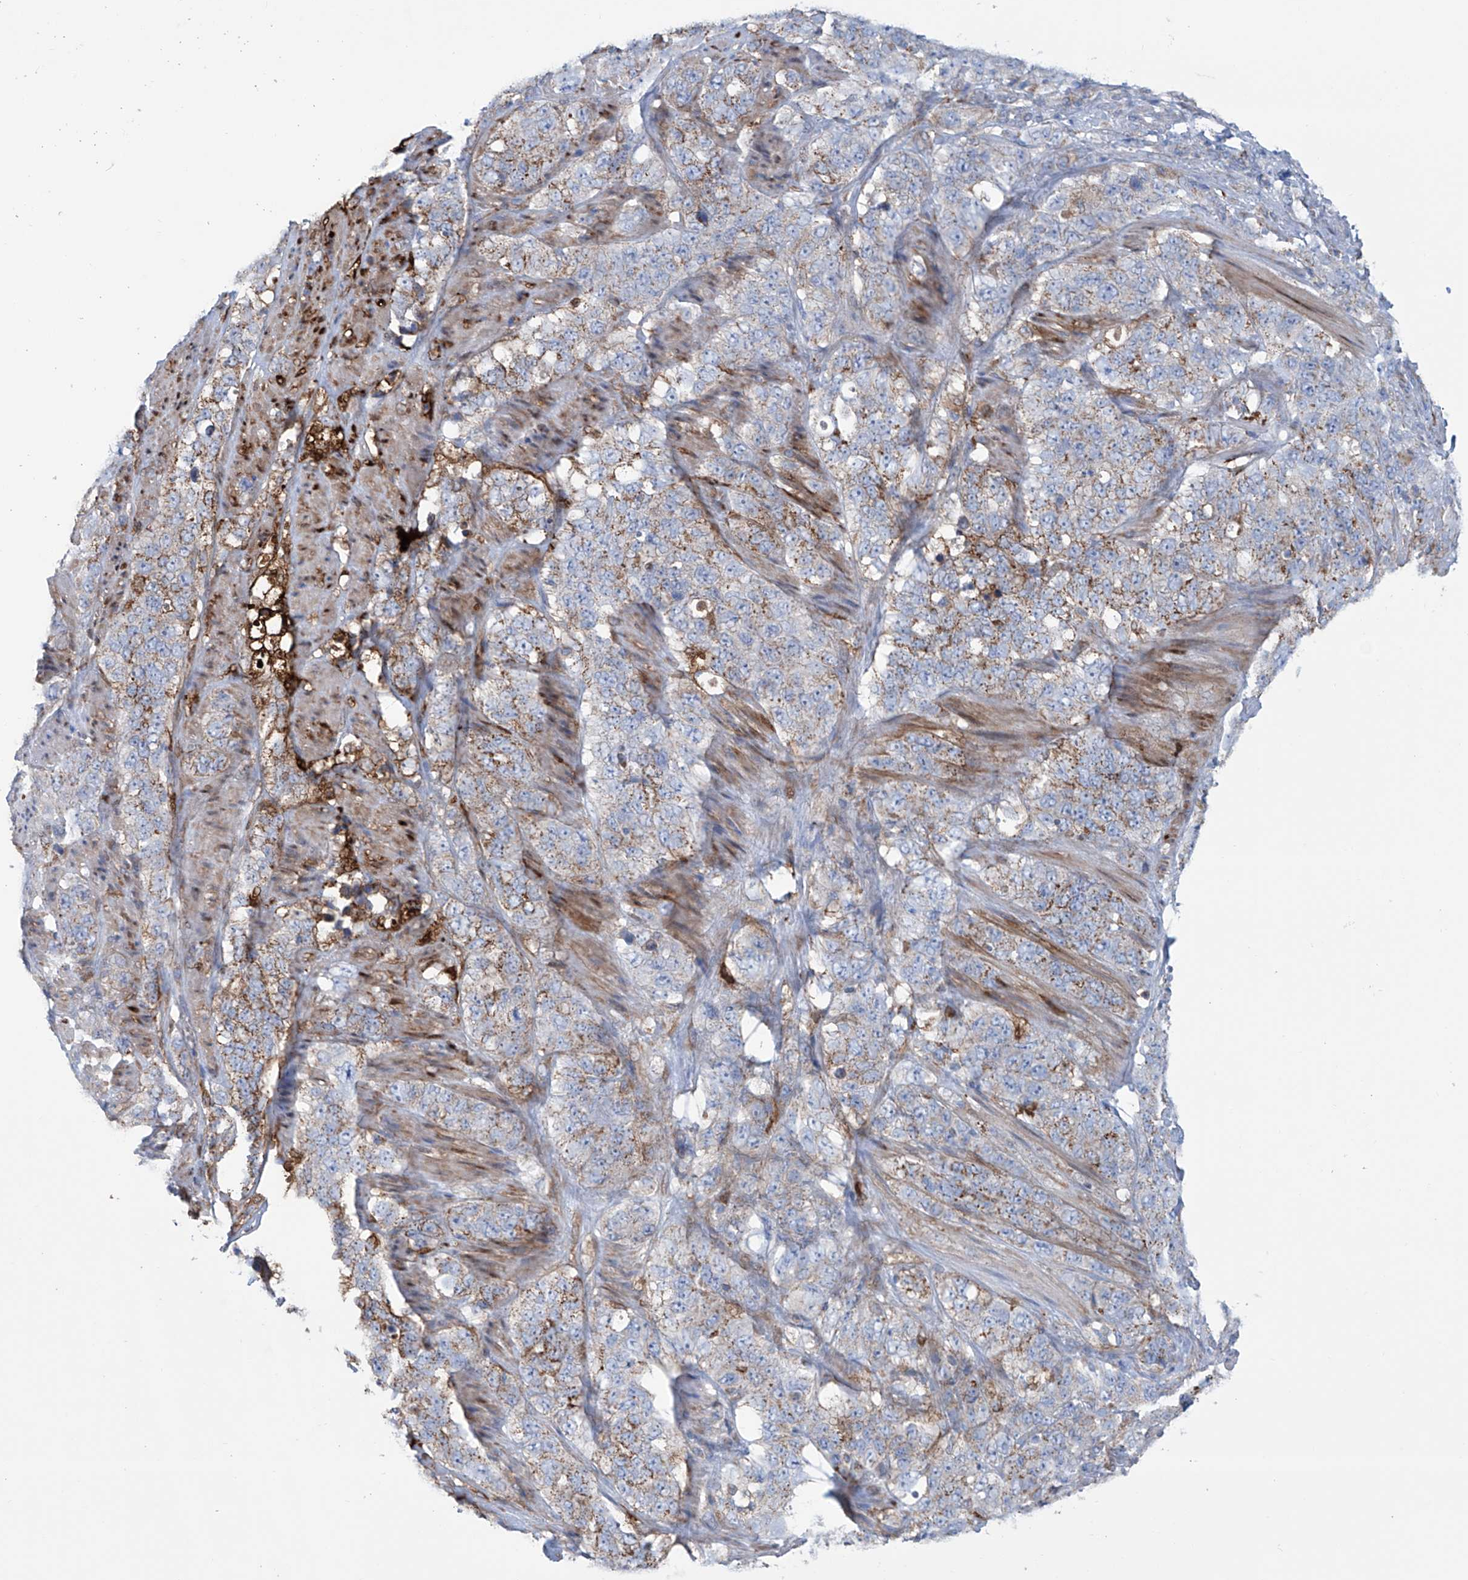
{"staining": {"intensity": "weak", "quantity": "25%-75%", "location": "cytoplasmic/membranous"}, "tissue": "stomach cancer", "cell_type": "Tumor cells", "image_type": "cancer", "snomed": [{"axis": "morphology", "description": "Adenocarcinoma, NOS"}, {"axis": "topography", "description": "Stomach"}], "caption": "Protein positivity by immunohistochemistry (IHC) reveals weak cytoplasmic/membranous staining in about 25%-75% of tumor cells in adenocarcinoma (stomach).", "gene": "ALDH6A1", "patient": {"sex": "male", "age": 48}}